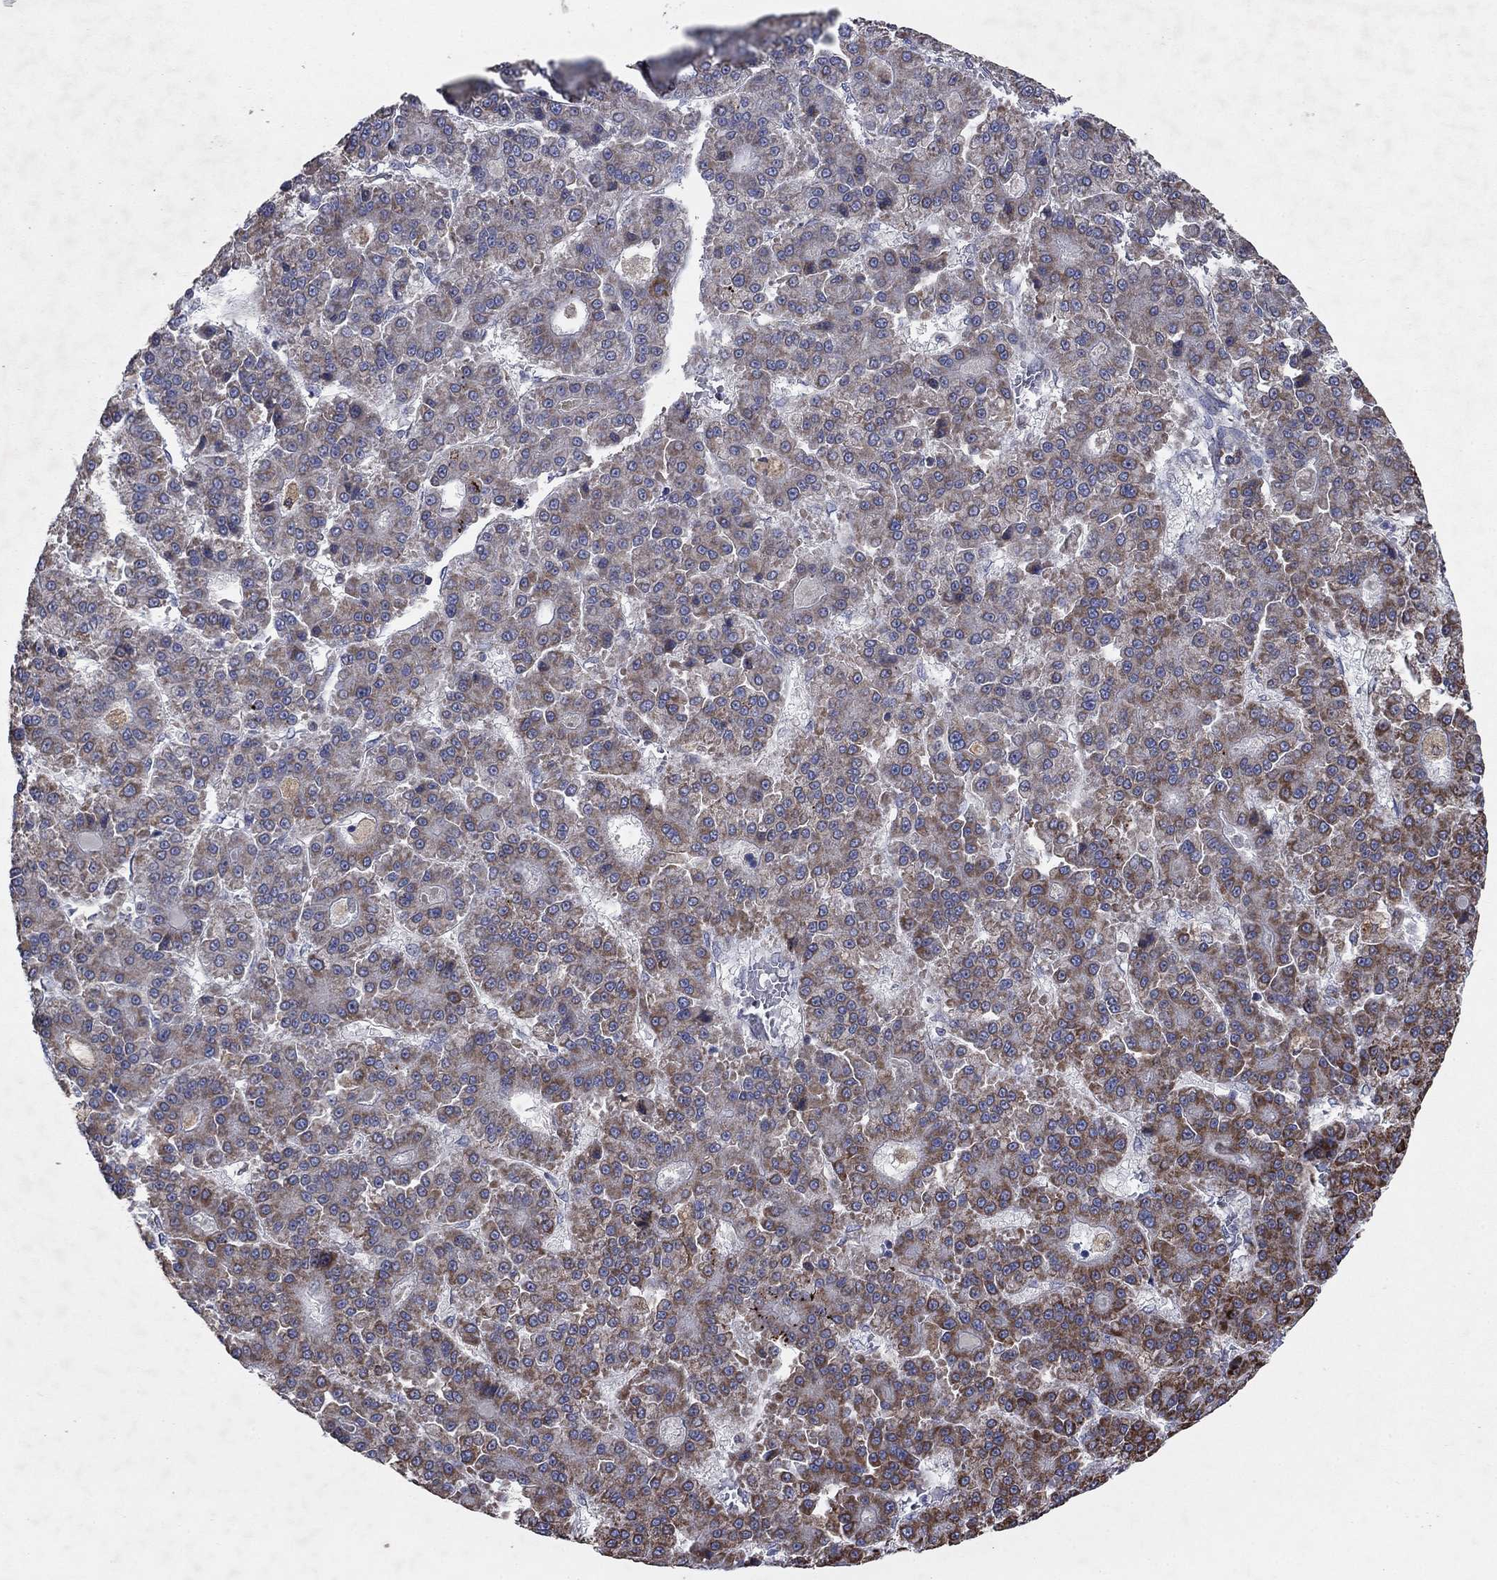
{"staining": {"intensity": "moderate", "quantity": "25%-75%", "location": "cytoplasmic/membranous"}, "tissue": "liver cancer", "cell_type": "Tumor cells", "image_type": "cancer", "snomed": [{"axis": "morphology", "description": "Carcinoma, Hepatocellular, NOS"}, {"axis": "topography", "description": "Liver"}], "caption": "Immunohistochemical staining of liver hepatocellular carcinoma demonstrates medium levels of moderate cytoplasmic/membranous protein expression in approximately 25%-75% of tumor cells. (IHC, brightfield microscopy, high magnification).", "gene": "NCEH1", "patient": {"sex": "male", "age": 70}}